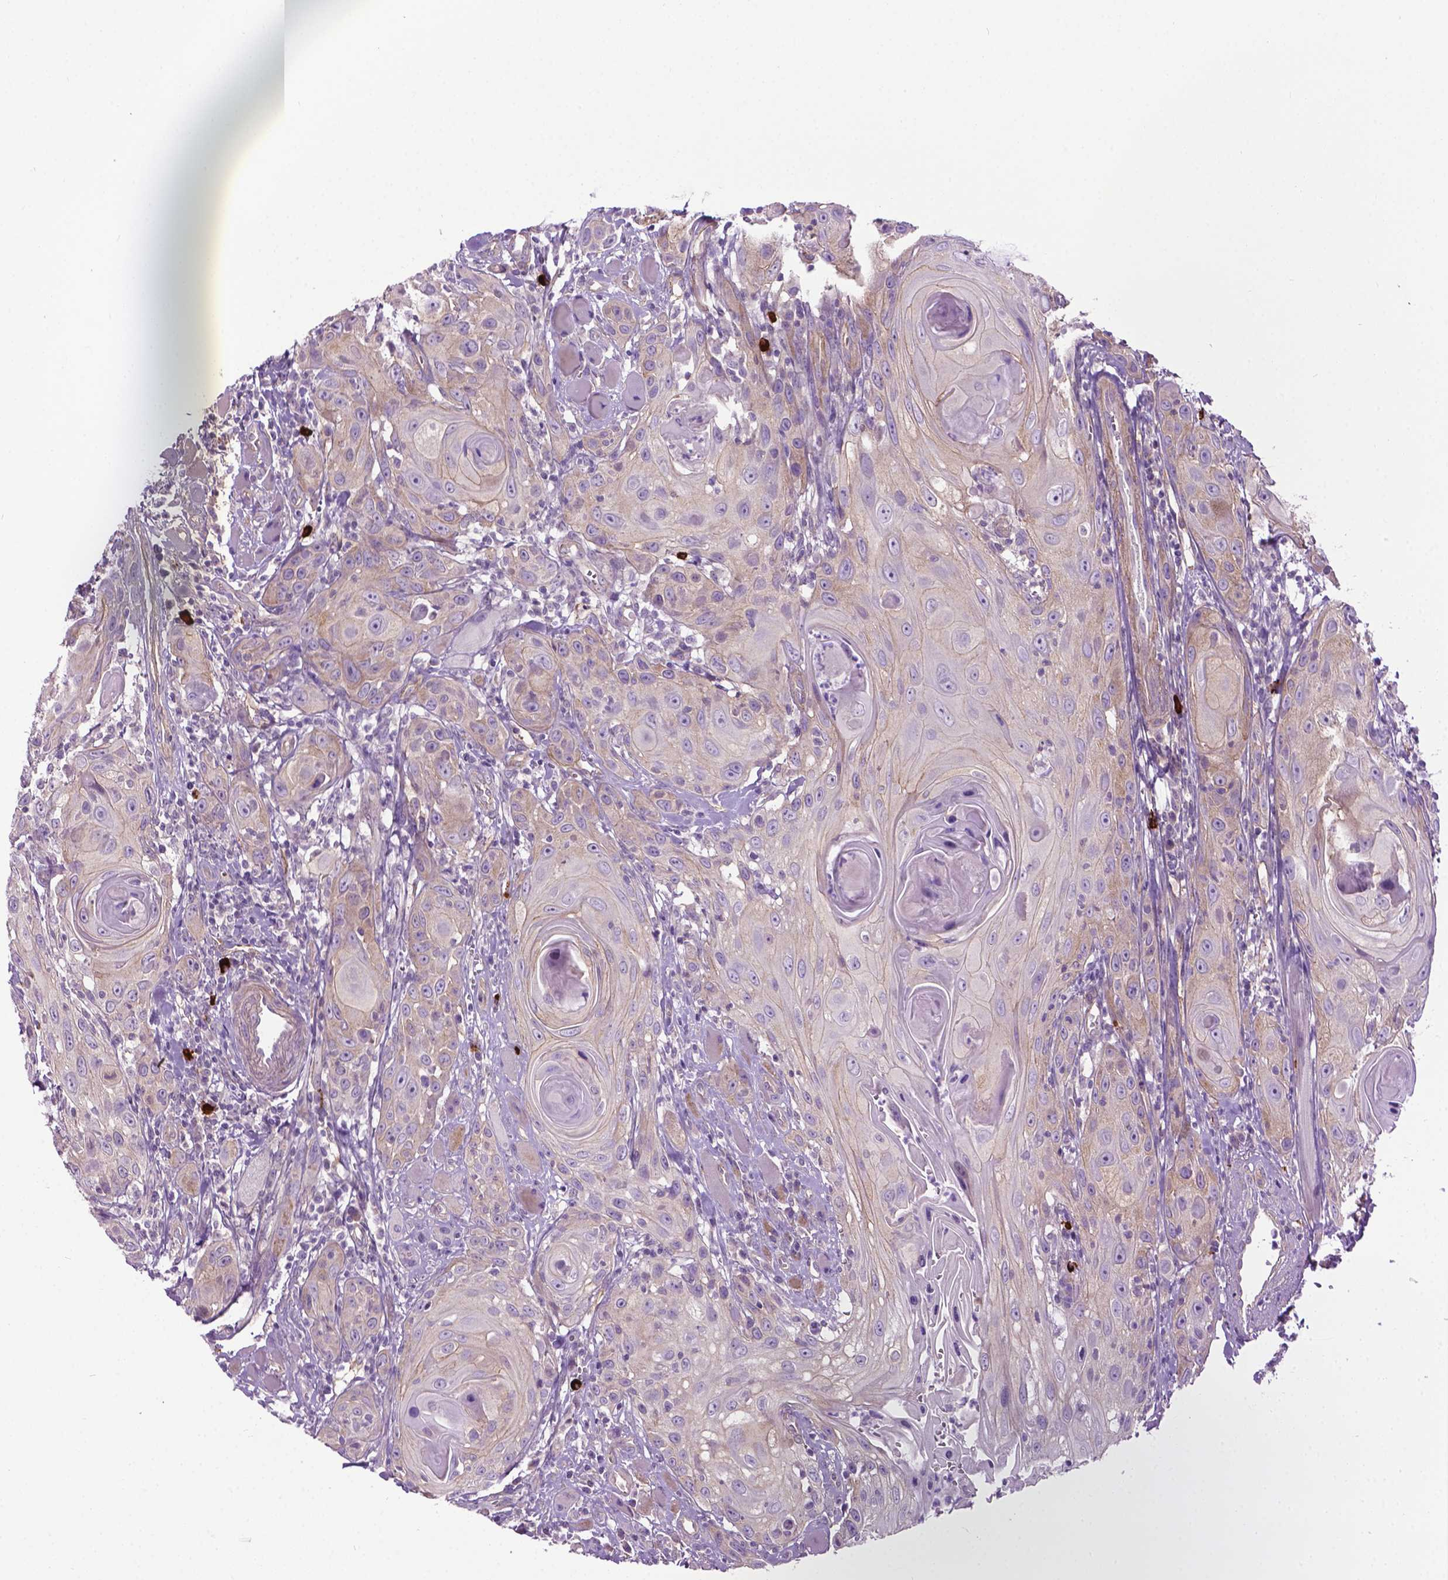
{"staining": {"intensity": "weak", "quantity": "<25%", "location": "cytoplasmic/membranous"}, "tissue": "head and neck cancer", "cell_type": "Tumor cells", "image_type": "cancer", "snomed": [{"axis": "morphology", "description": "Squamous cell carcinoma, NOS"}, {"axis": "topography", "description": "Head-Neck"}], "caption": "Tumor cells show no significant positivity in head and neck cancer.", "gene": "SPECC1L", "patient": {"sex": "female", "age": 80}}